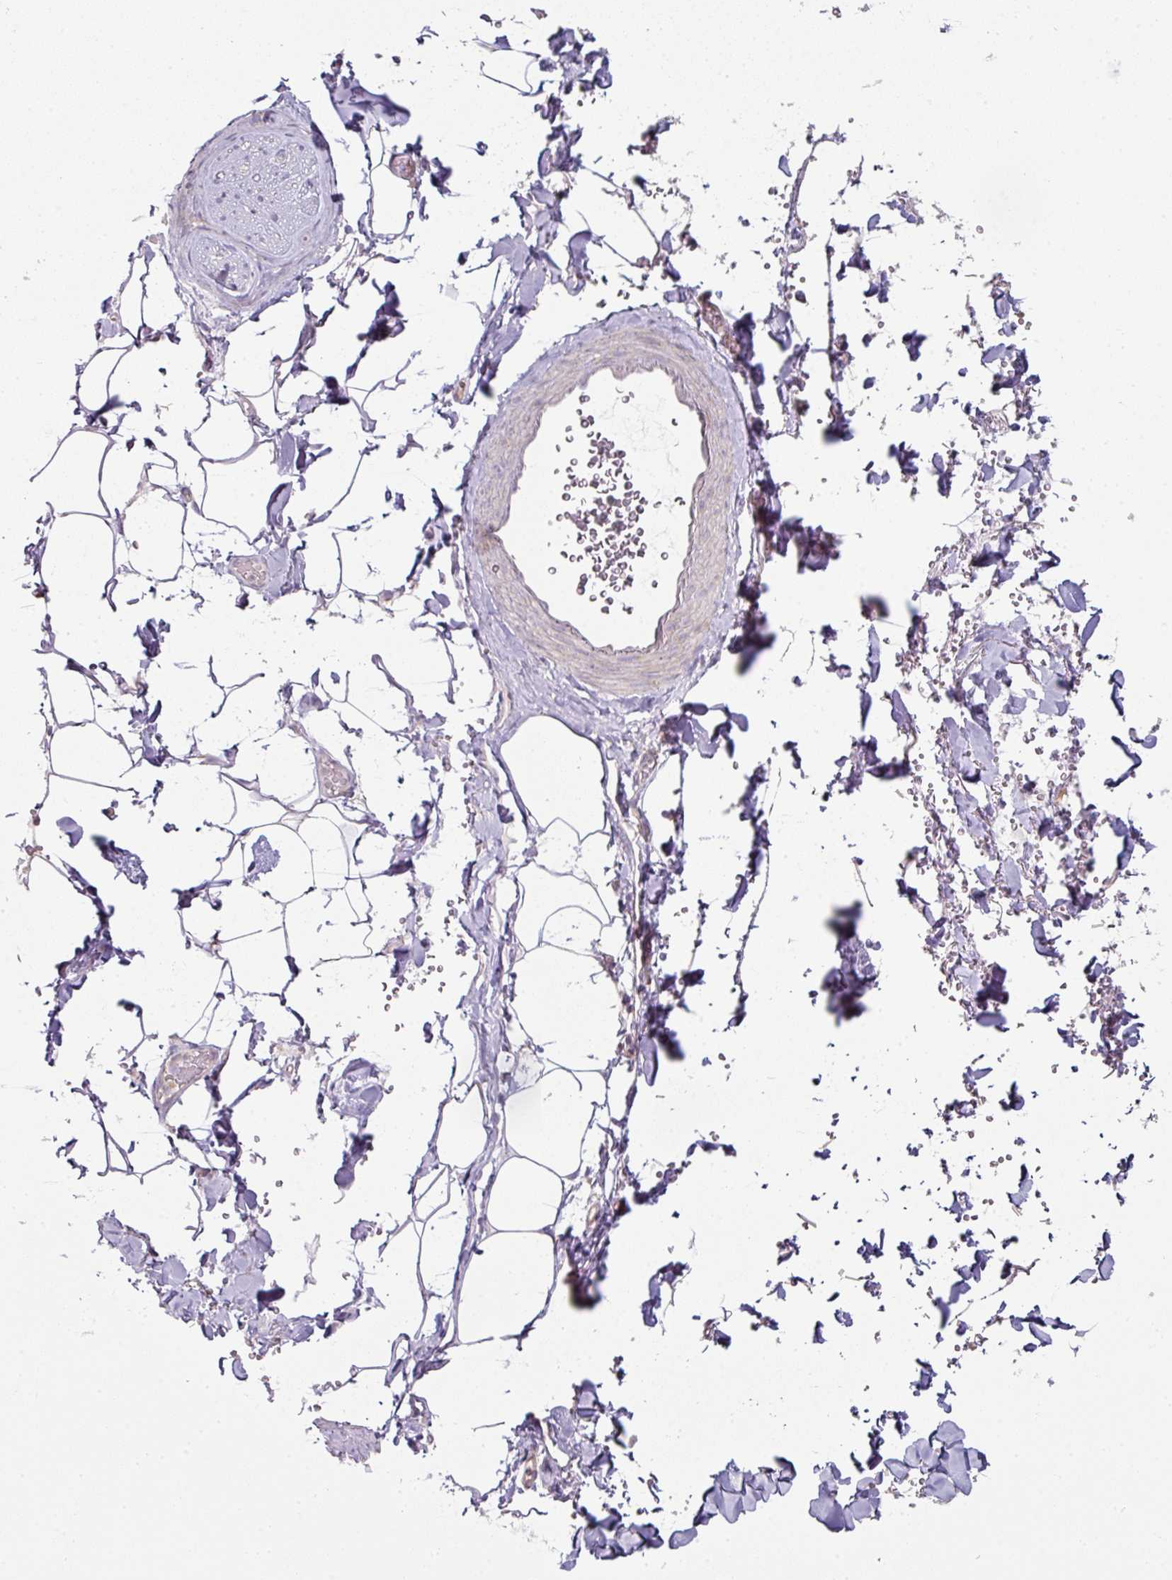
{"staining": {"intensity": "negative", "quantity": "none", "location": "none"}, "tissue": "adipose tissue", "cell_type": "Adipocytes", "image_type": "normal", "snomed": [{"axis": "morphology", "description": "Normal tissue, NOS"}, {"axis": "topography", "description": "Rectum"}, {"axis": "topography", "description": "Peripheral nerve tissue"}], "caption": "The image reveals no significant staining in adipocytes of adipose tissue. The staining is performed using DAB (3,3'-diaminobenzidine) brown chromogen with nuclei counter-stained in using hematoxylin.", "gene": "C19orf33", "patient": {"sex": "female", "age": 69}}